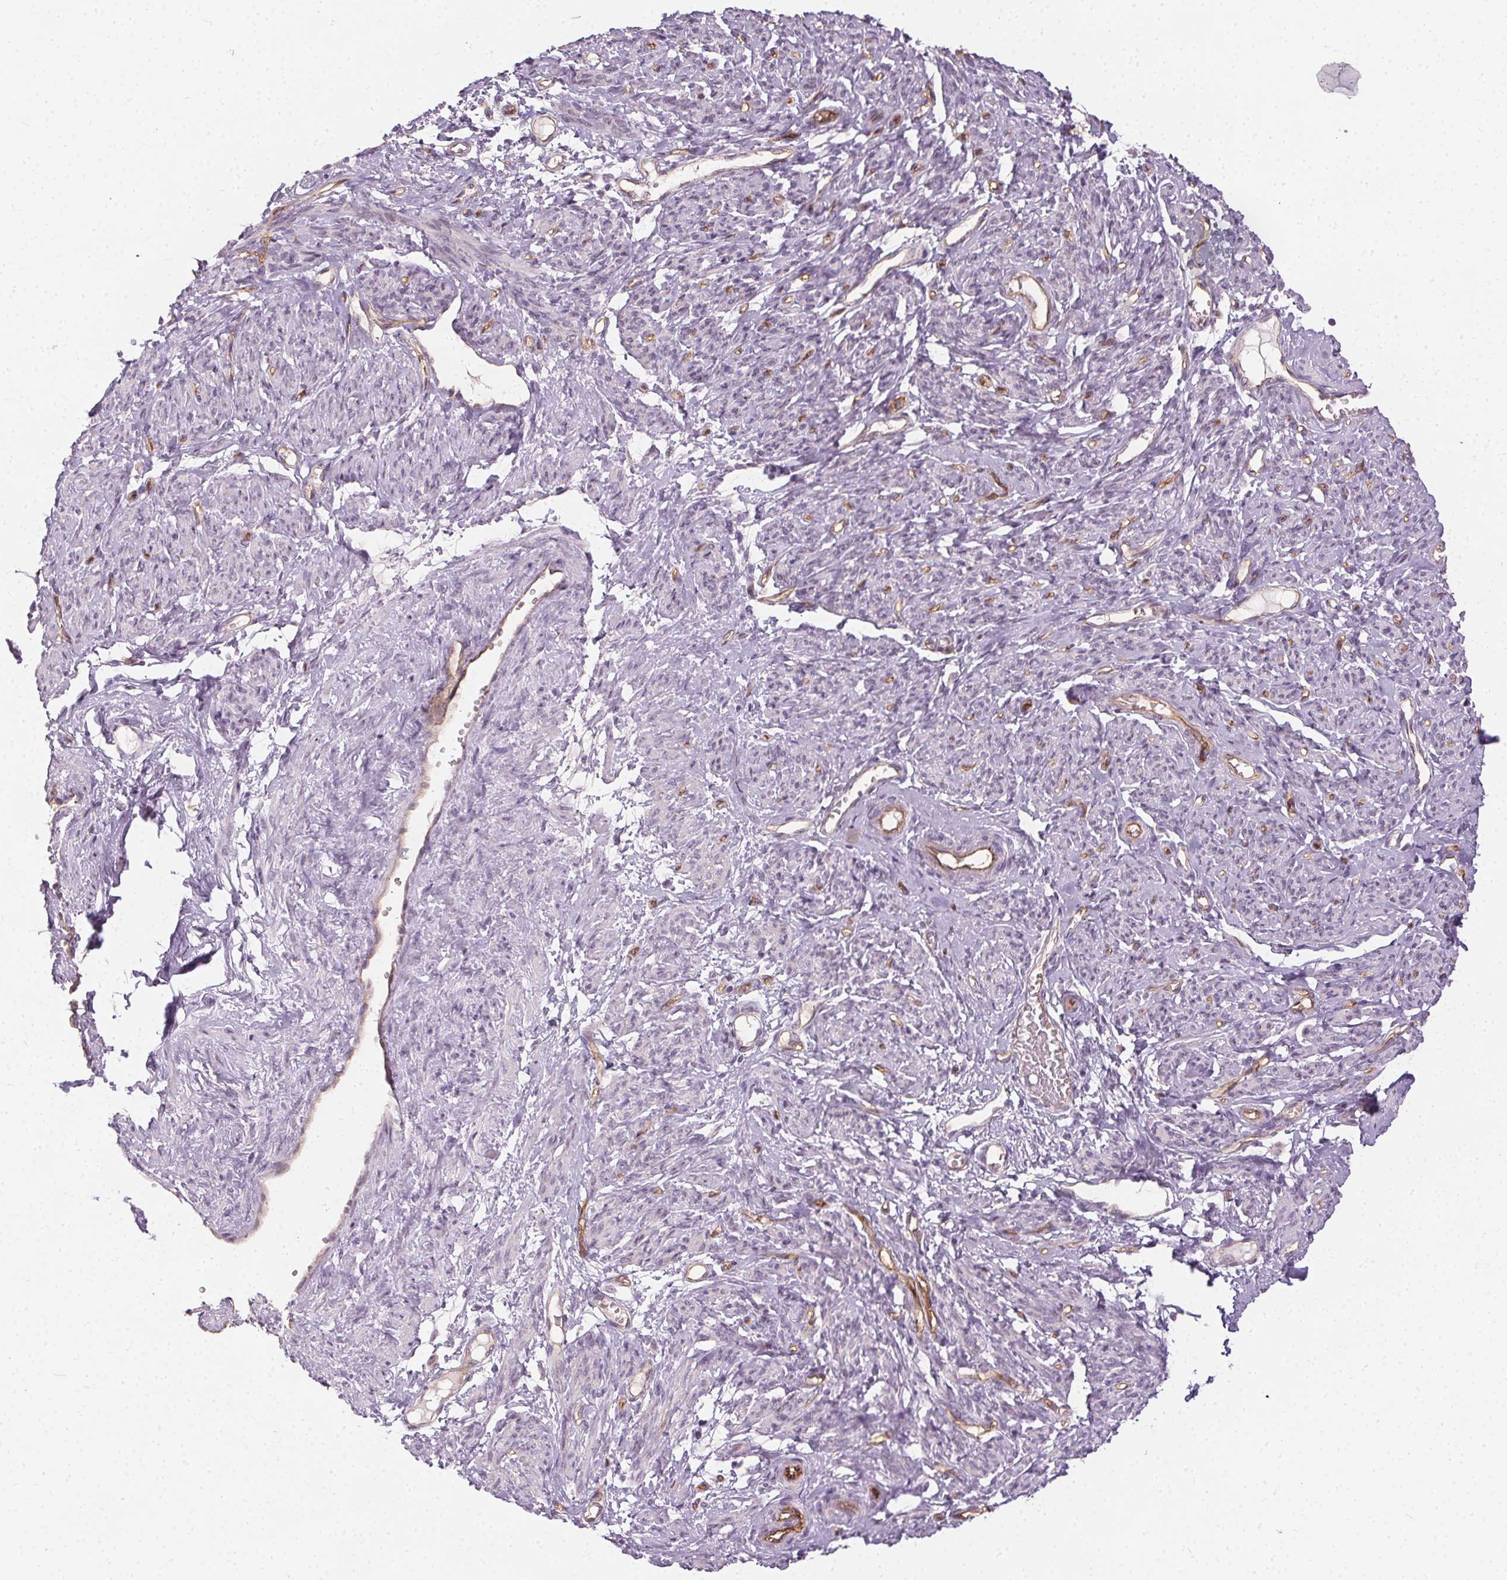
{"staining": {"intensity": "negative", "quantity": "none", "location": "none"}, "tissue": "smooth muscle", "cell_type": "Smooth muscle cells", "image_type": "normal", "snomed": [{"axis": "morphology", "description": "Normal tissue, NOS"}, {"axis": "topography", "description": "Smooth muscle"}], "caption": "DAB immunohistochemical staining of normal human smooth muscle exhibits no significant expression in smooth muscle cells.", "gene": "PODXL", "patient": {"sex": "female", "age": 65}}